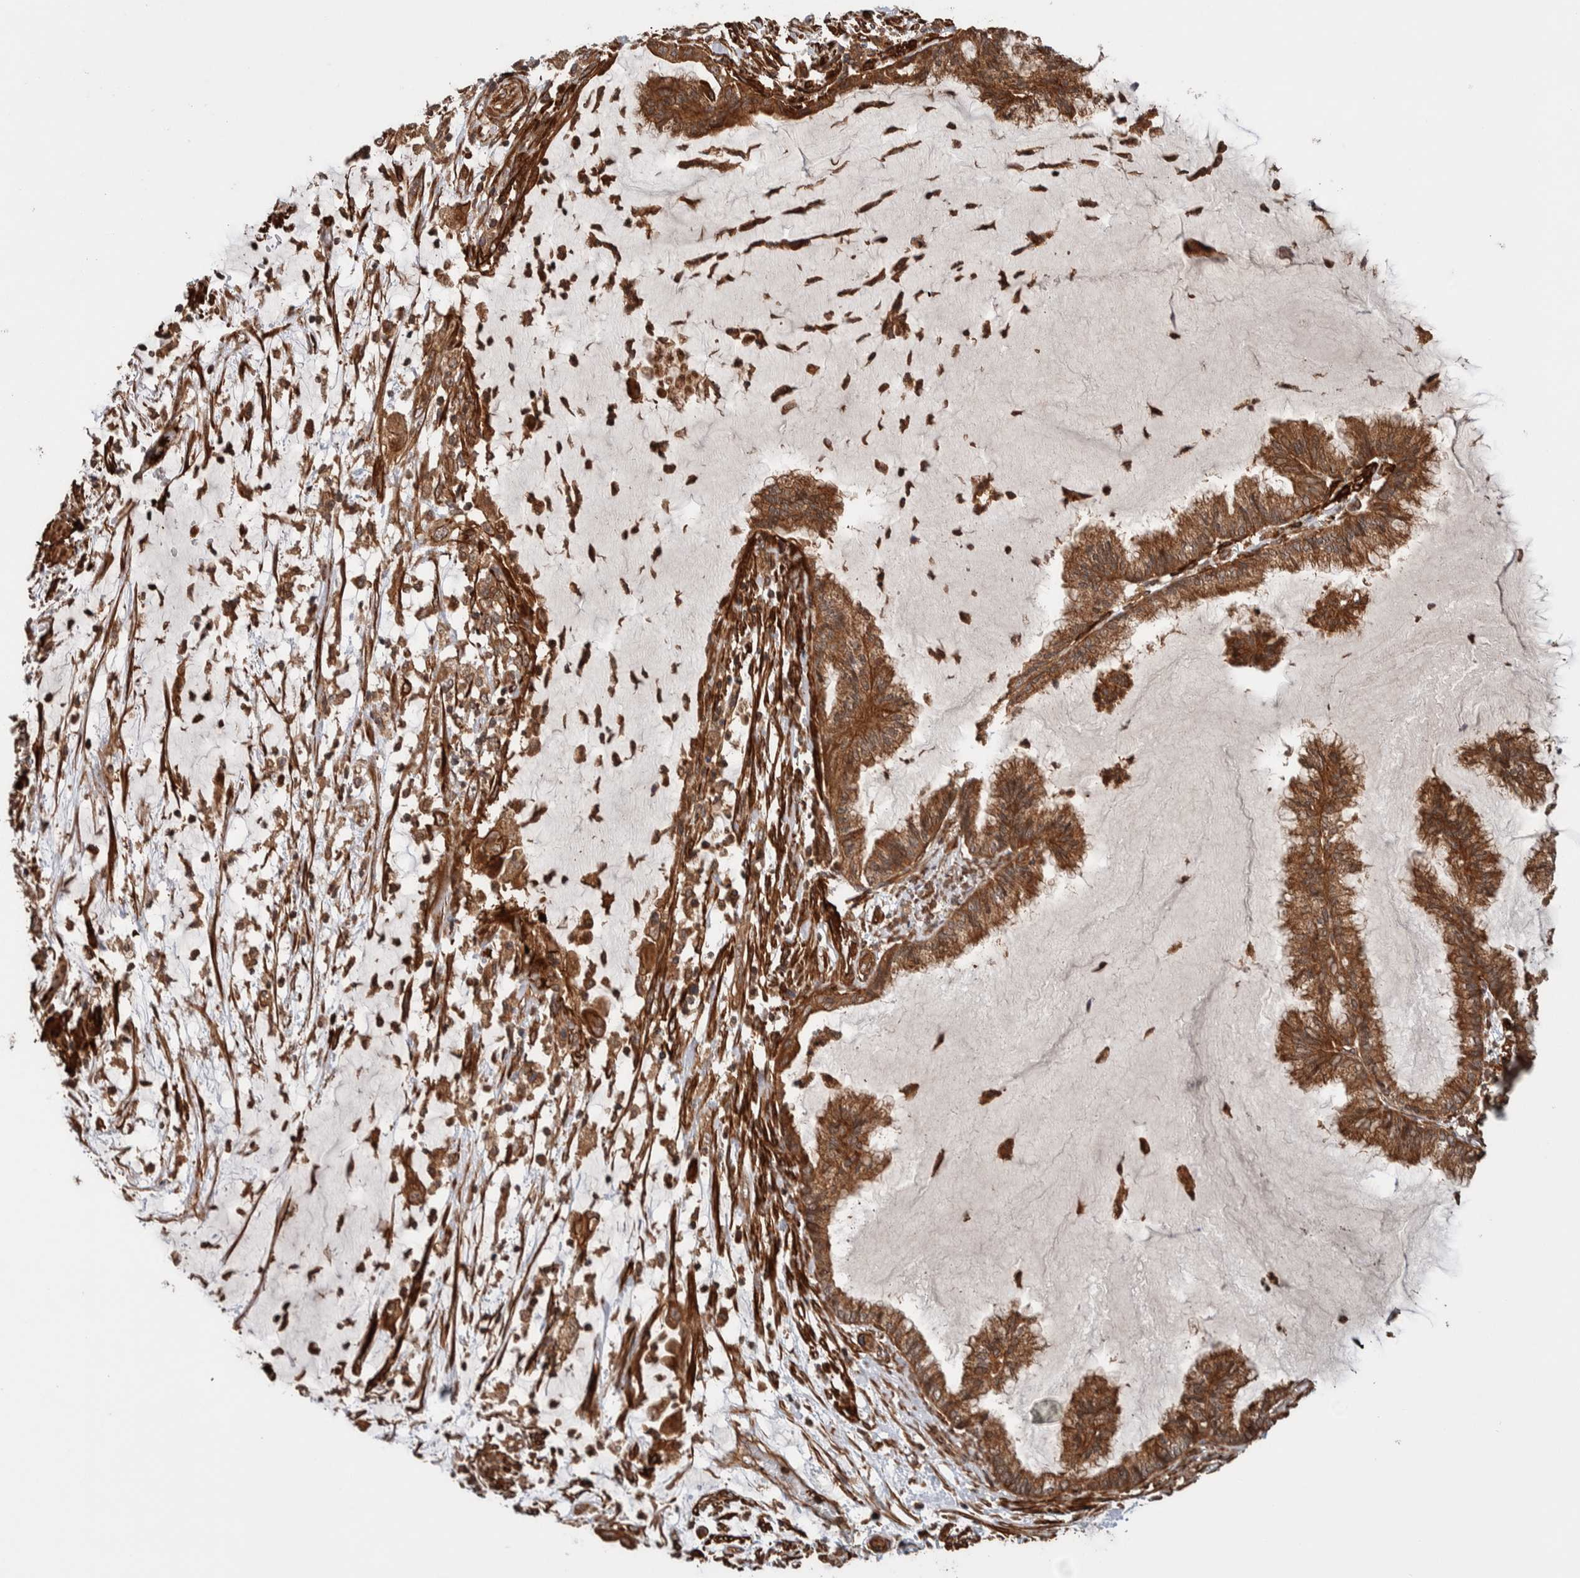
{"staining": {"intensity": "moderate", "quantity": ">75%", "location": "cytoplasmic/membranous"}, "tissue": "endometrial cancer", "cell_type": "Tumor cells", "image_type": "cancer", "snomed": [{"axis": "morphology", "description": "Adenocarcinoma, NOS"}, {"axis": "topography", "description": "Endometrium"}], "caption": "Protein expression analysis of human endometrial cancer reveals moderate cytoplasmic/membranous staining in about >75% of tumor cells.", "gene": "SYNRG", "patient": {"sex": "female", "age": 86}}